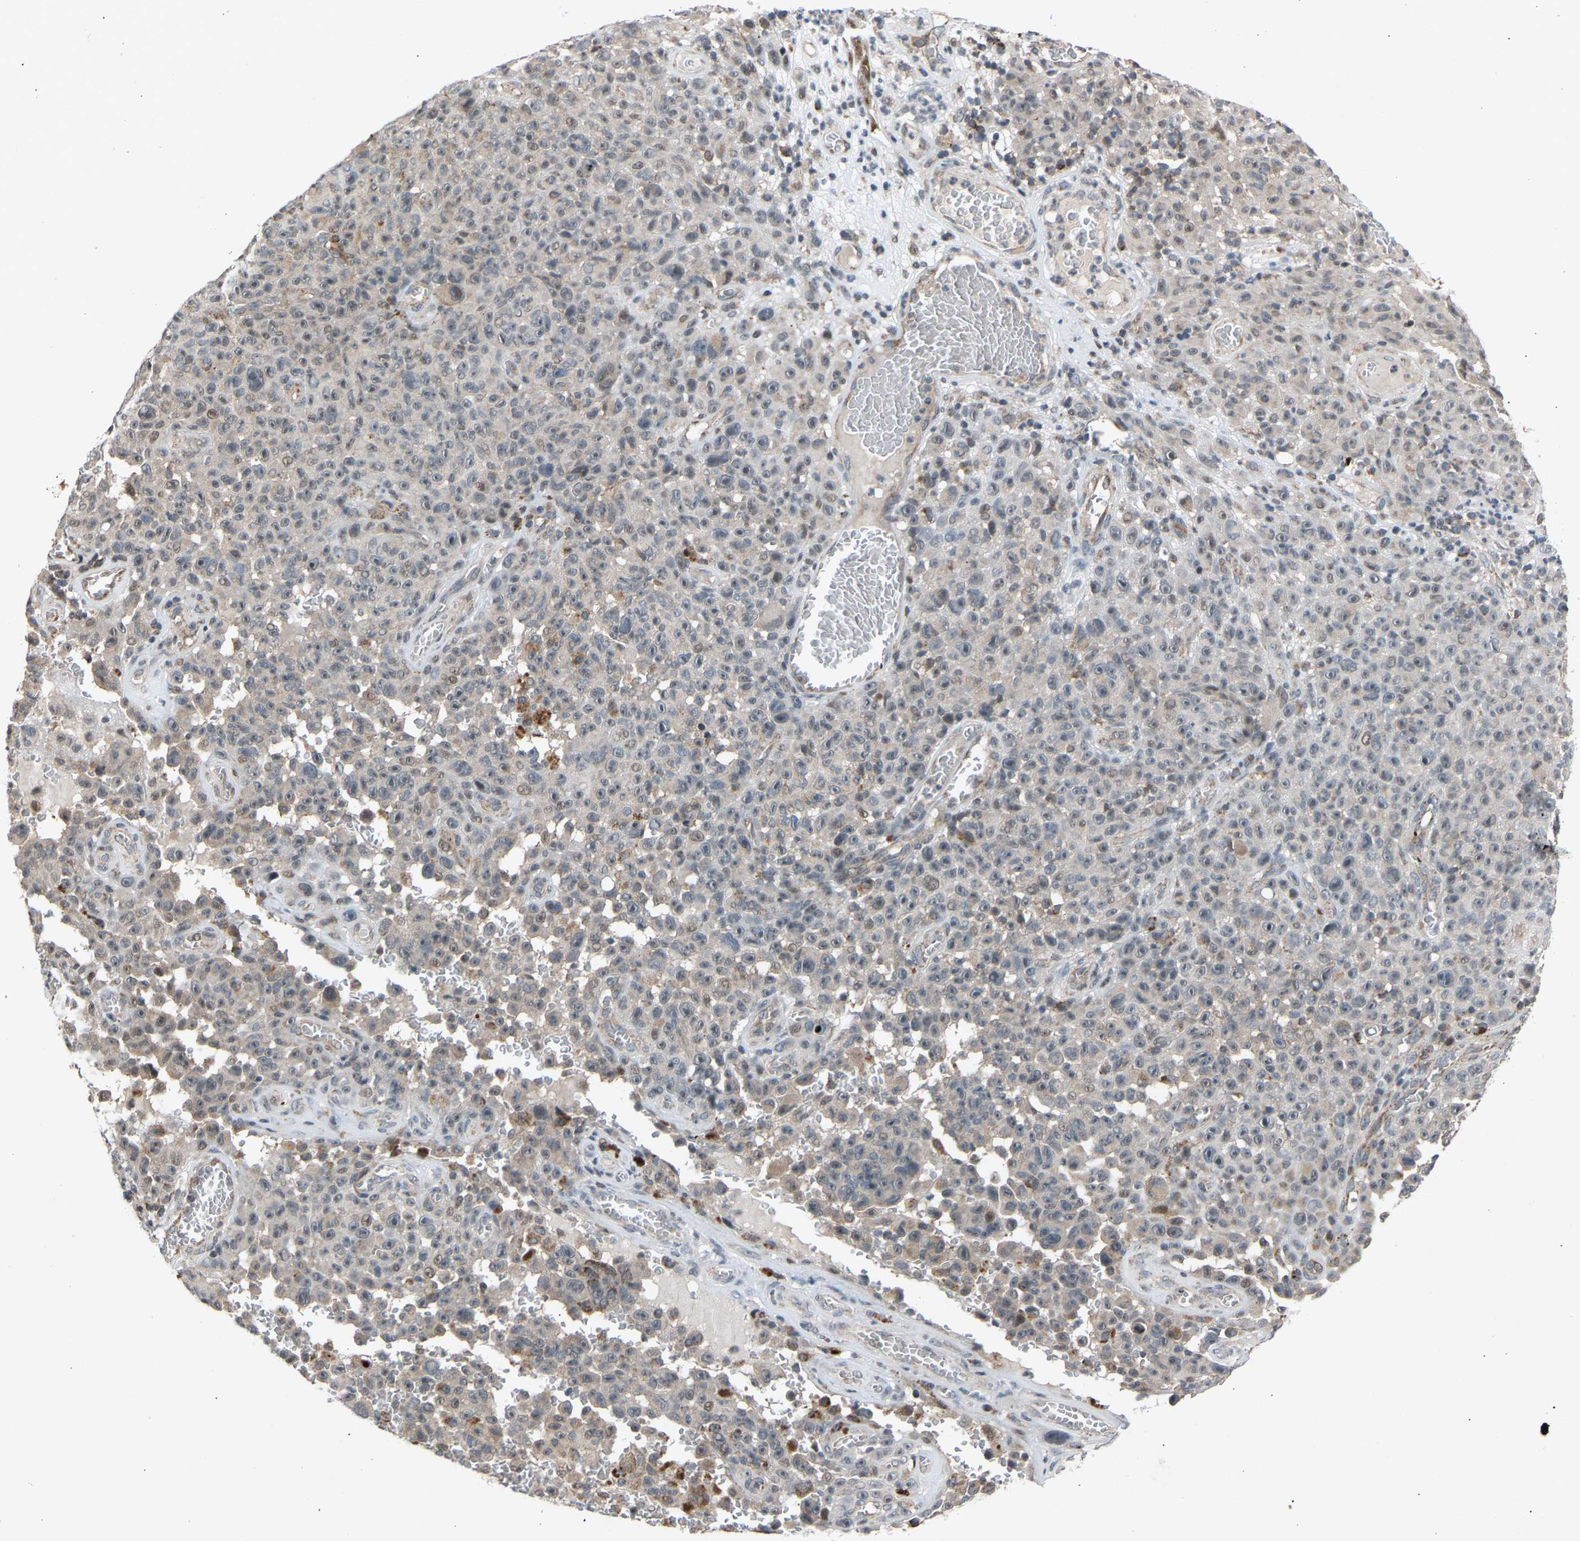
{"staining": {"intensity": "negative", "quantity": "none", "location": "none"}, "tissue": "melanoma", "cell_type": "Tumor cells", "image_type": "cancer", "snomed": [{"axis": "morphology", "description": "Malignant melanoma, NOS"}, {"axis": "topography", "description": "Skin"}], "caption": "This is an immunohistochemistry (IHC) photomicrograph of human malignant melanoma. There is no expression in tumor cells.", "gene": "SLIRP", "patient": {"sex": "female", "age": 82}}